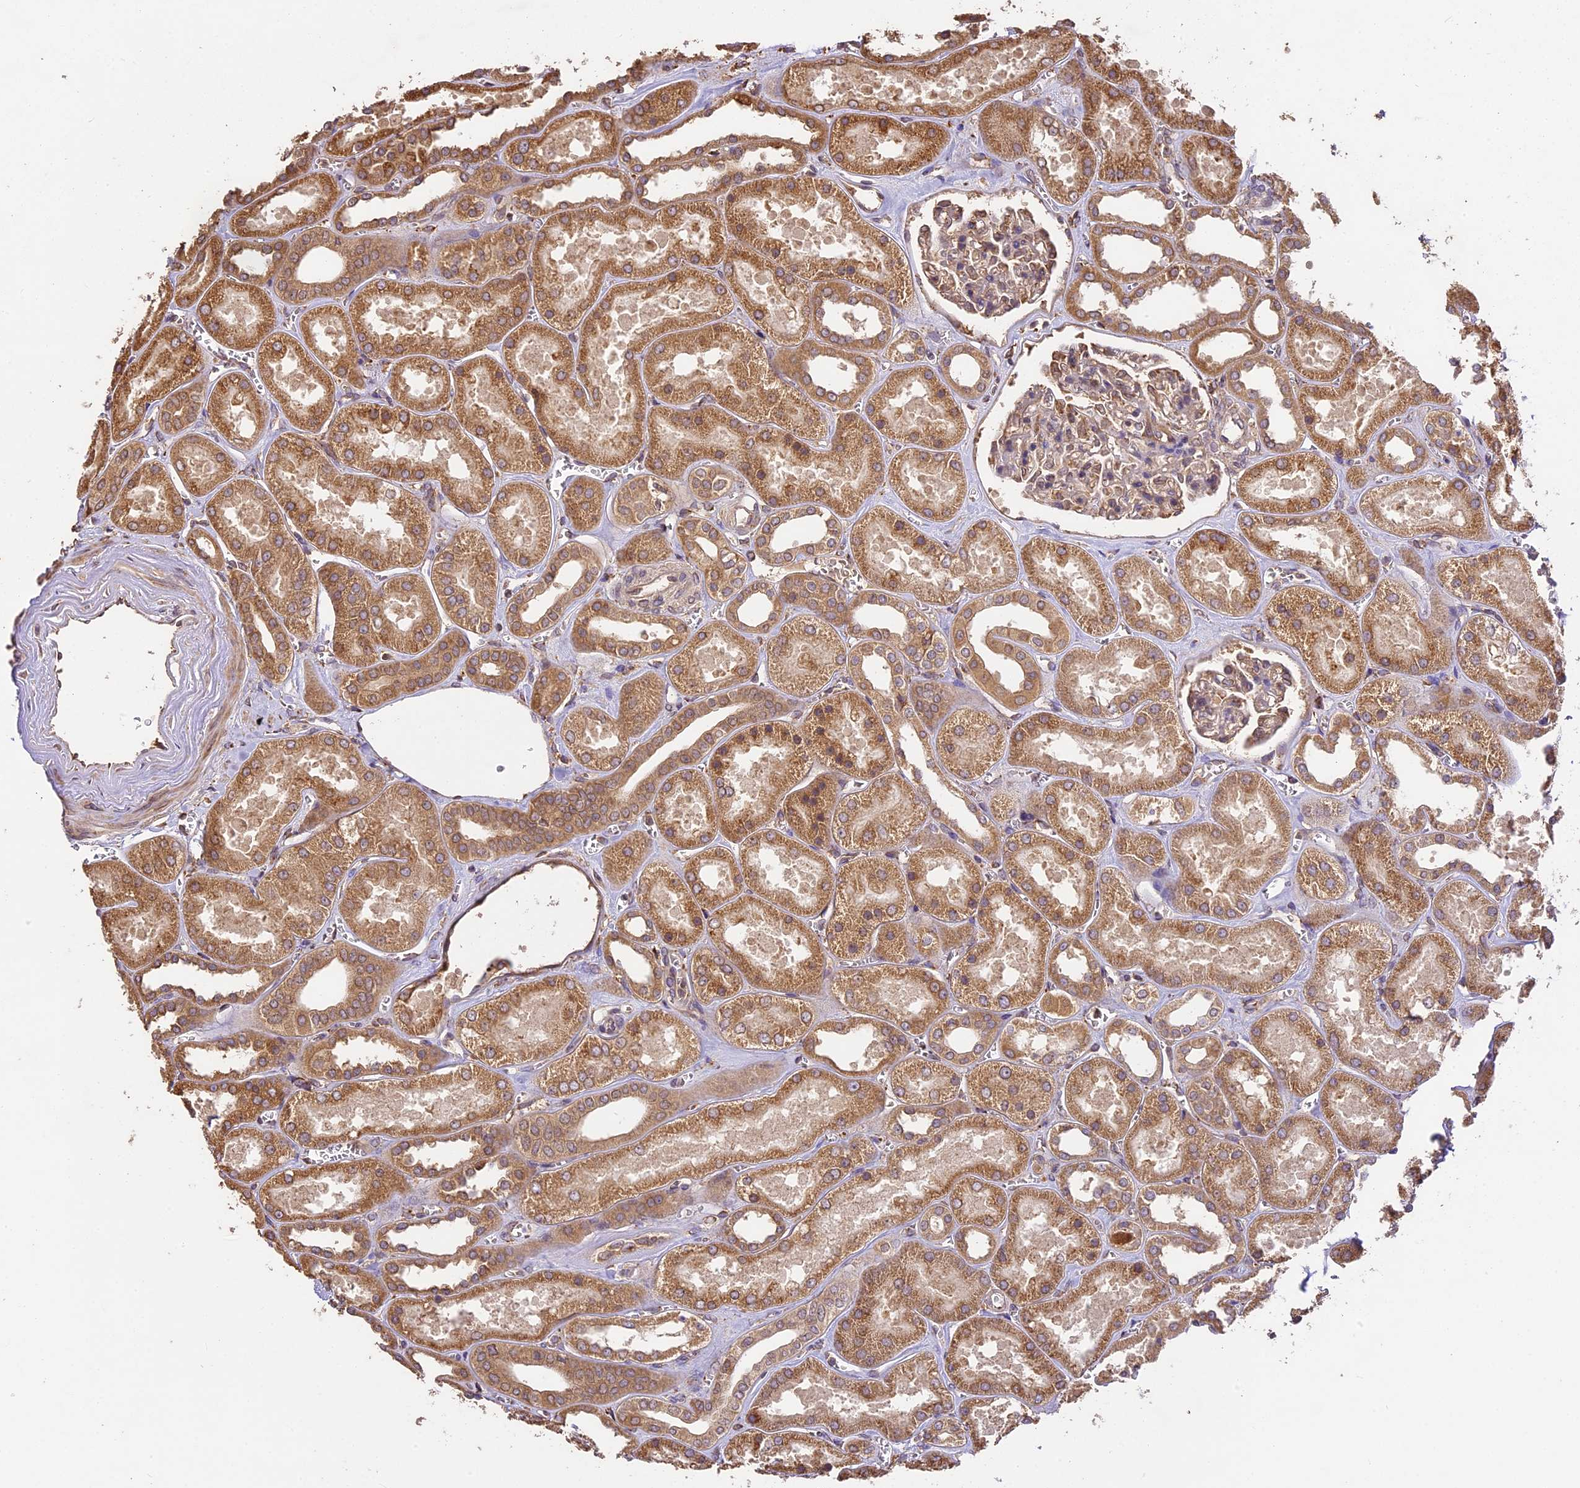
{"staining": {"intensity": "moderate", "quantity": "25%-75%", "location": "cytoplasmic/membranous"}, "tissue": "kidney", "cell_type": "Cells in glomeruli", "image_type": "normal", "snomed": [{"axis": "morphology", "description": "Normal tissue, NOS"}, {"axis": "morphology", "description": "Adenocarcinoma, NOS"}, {"axis": "topography", "description": "Kidney"}], "caption": "The photomicrograph shows staining of benign kidney, revealing moderate cytoplasmic/membranous protein expression (brown color) within cells in glomeruli. Nuclei are stained in blue.", "gene": "BRAP", "patient": {"sex": "female", "age": 68}}